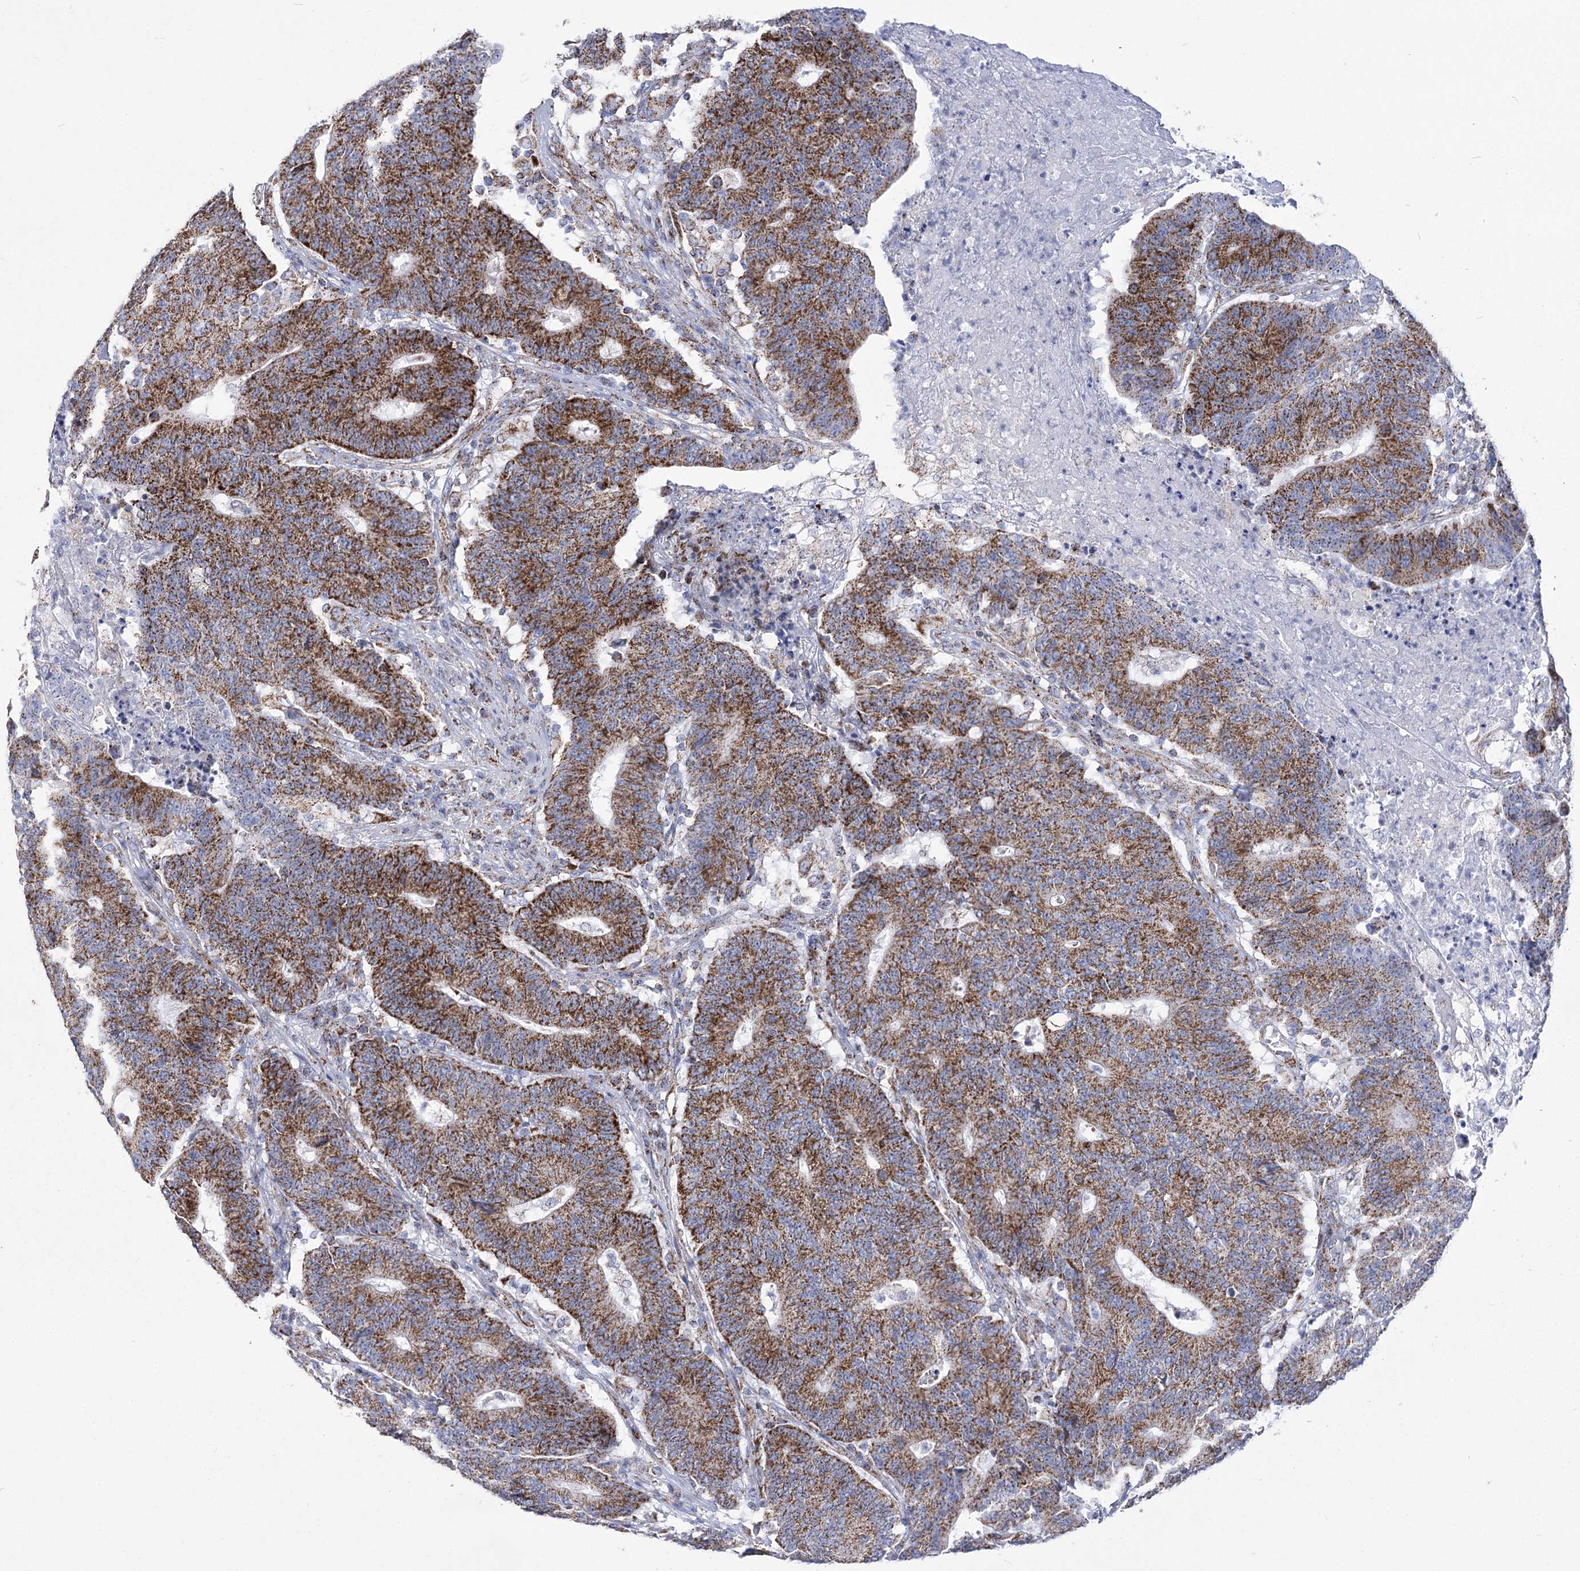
{"staining": {"intensity": "strong", "quantity": ">75%", "location": "cytoplasmic/membranous"}, "tissue": "colorectal cancer", "cell_type": "Tumor cells", "image_type": "cancer", "snomed": [{"axis": "morphology", "description": "Normal tissue, NOS"}, {"axis": "morphology", "description": "Adenocarcinoma, NOS"}, {"axis": "topography", "description": "Colon"}], "caption": "Immunohistochemical staining of colorectal adenocarcinoma displays high levels of strong cytoplasmic/membranous protein staining in about >75% of tumor cells.", "gene": "PDHB", "patient": {"sex": "female", "age": 75}}